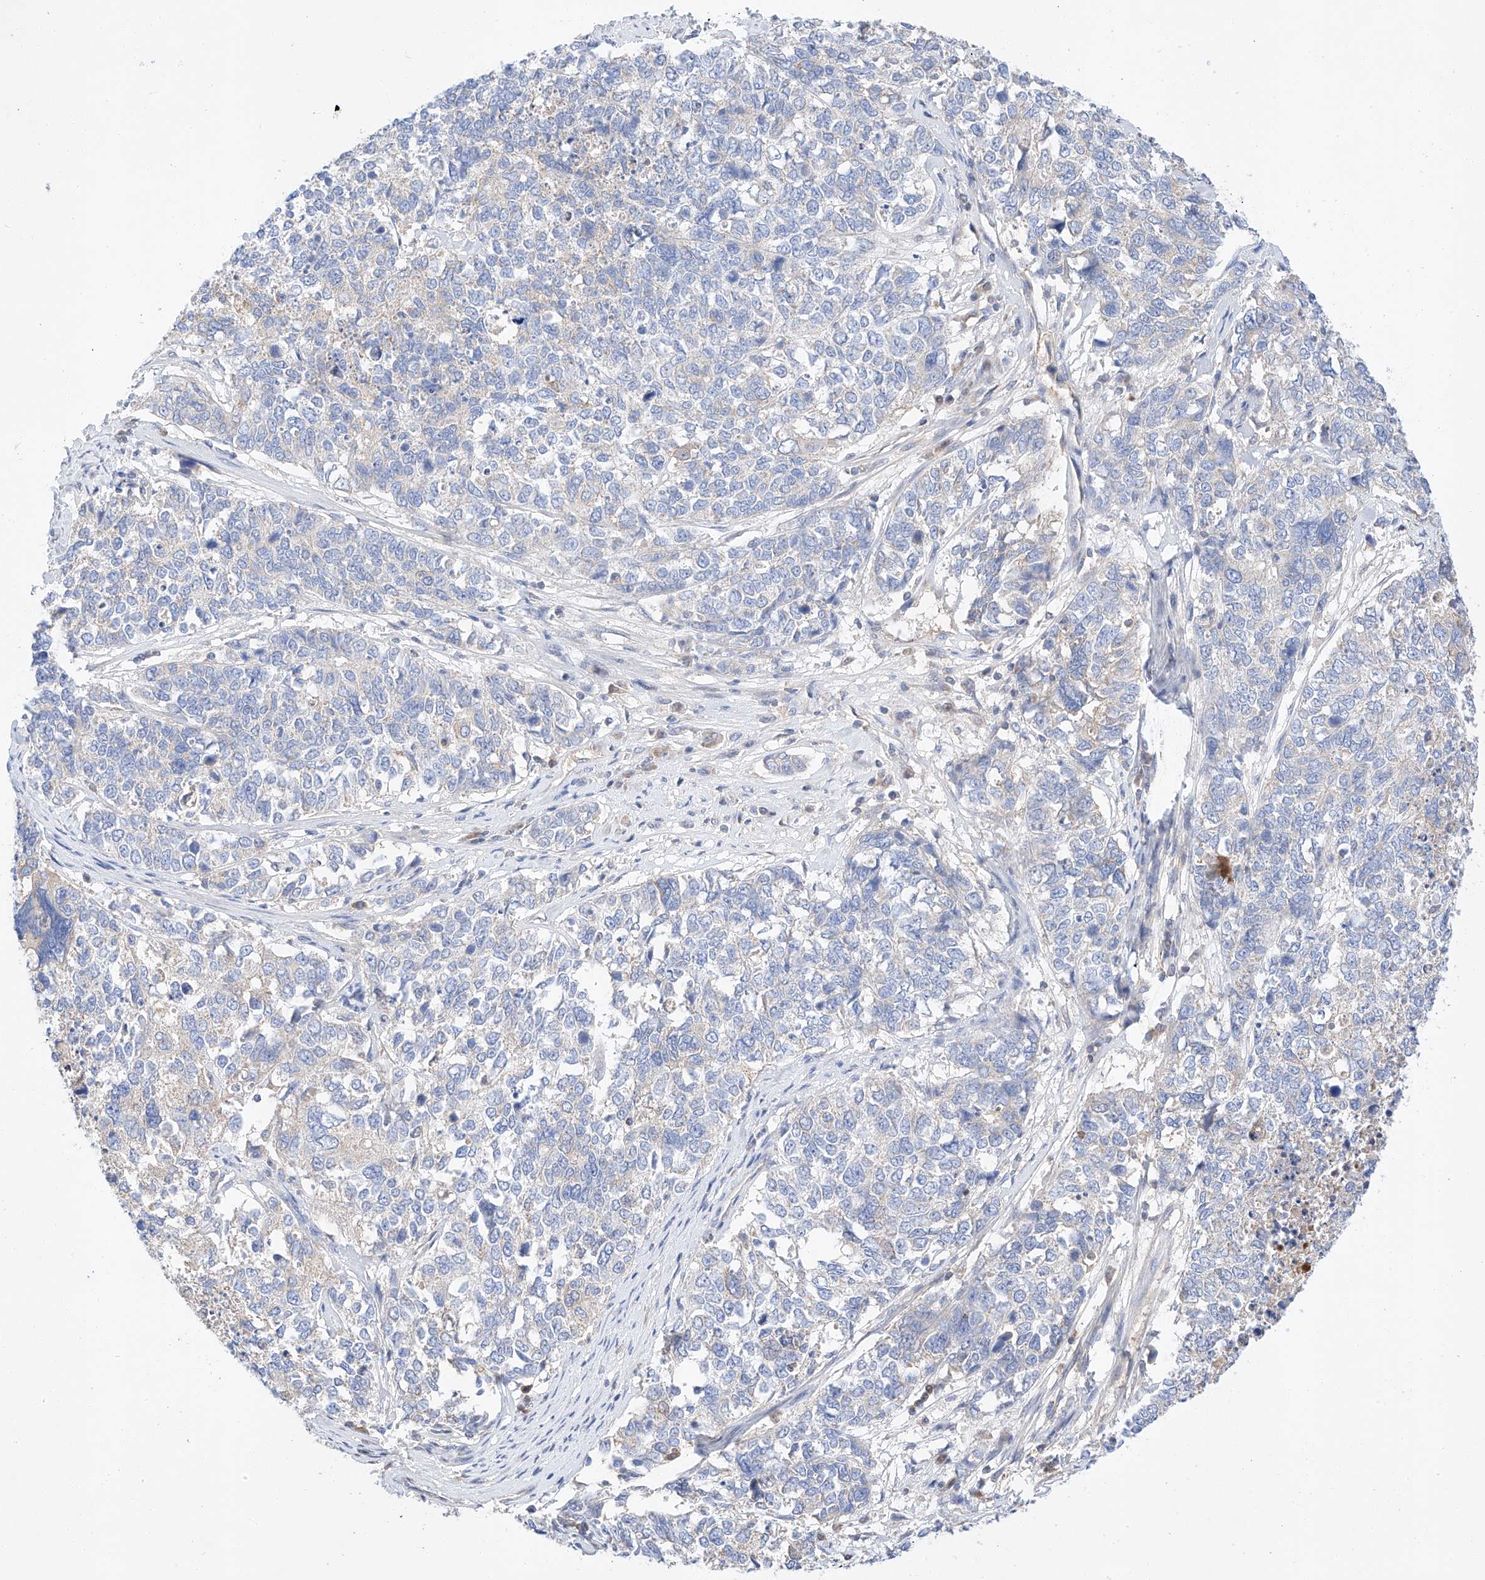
{"staining": {"intensity": "negative", "quantity": "none", "location": "none"}, "tissue": "cervical cancer", "cell_type": "Tumor cells", "image_type": "cancer", "snomed": [{"axis": "morphology", "description": "Squamous cell carcinoma, NOS"}, {"axis": "topography", "description": "Cervix"}], "caption": "Immunohistochemistry (IHC) of cervical squamous cell carcinoma demonstrates no staining in tumor cells.", "gene": "C6orf118", "patient": {"sex": "female", "age": 63}}